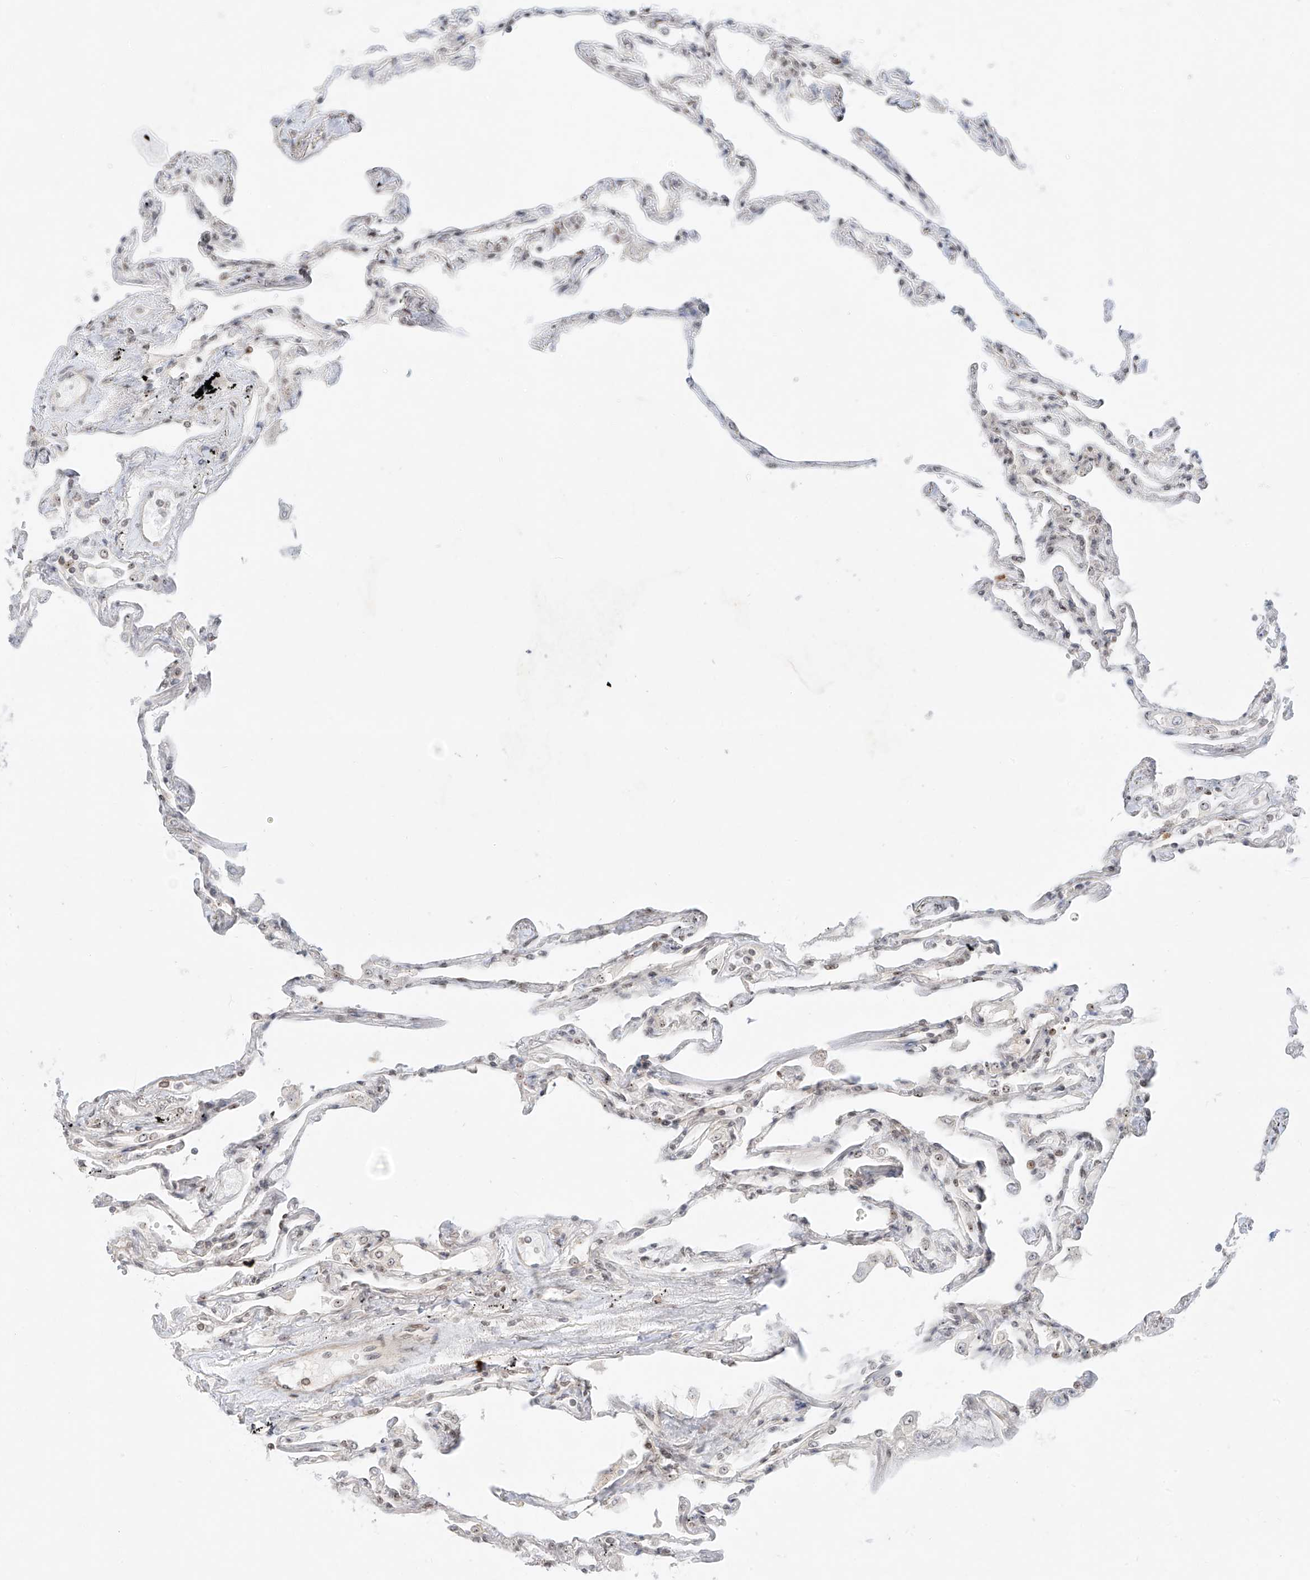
{"staining": {"intensity": "weak", "quantity": "<25%", "location": "nuclear"}, "tissue": "lung", "cell_type": "Alveolar cells", "image_type": "normal", "snomed": [{"axis": "morphology", "description": "Normal tissue, NOS"}, {"axis": "topography", "description": "Lung"}], "caption": "Human lung stained for a protein using immunohistochemistry reveals no staining in alveolar cells.", "gene": "ZNF512", "patient": {"sex": "female", "age": 67}}